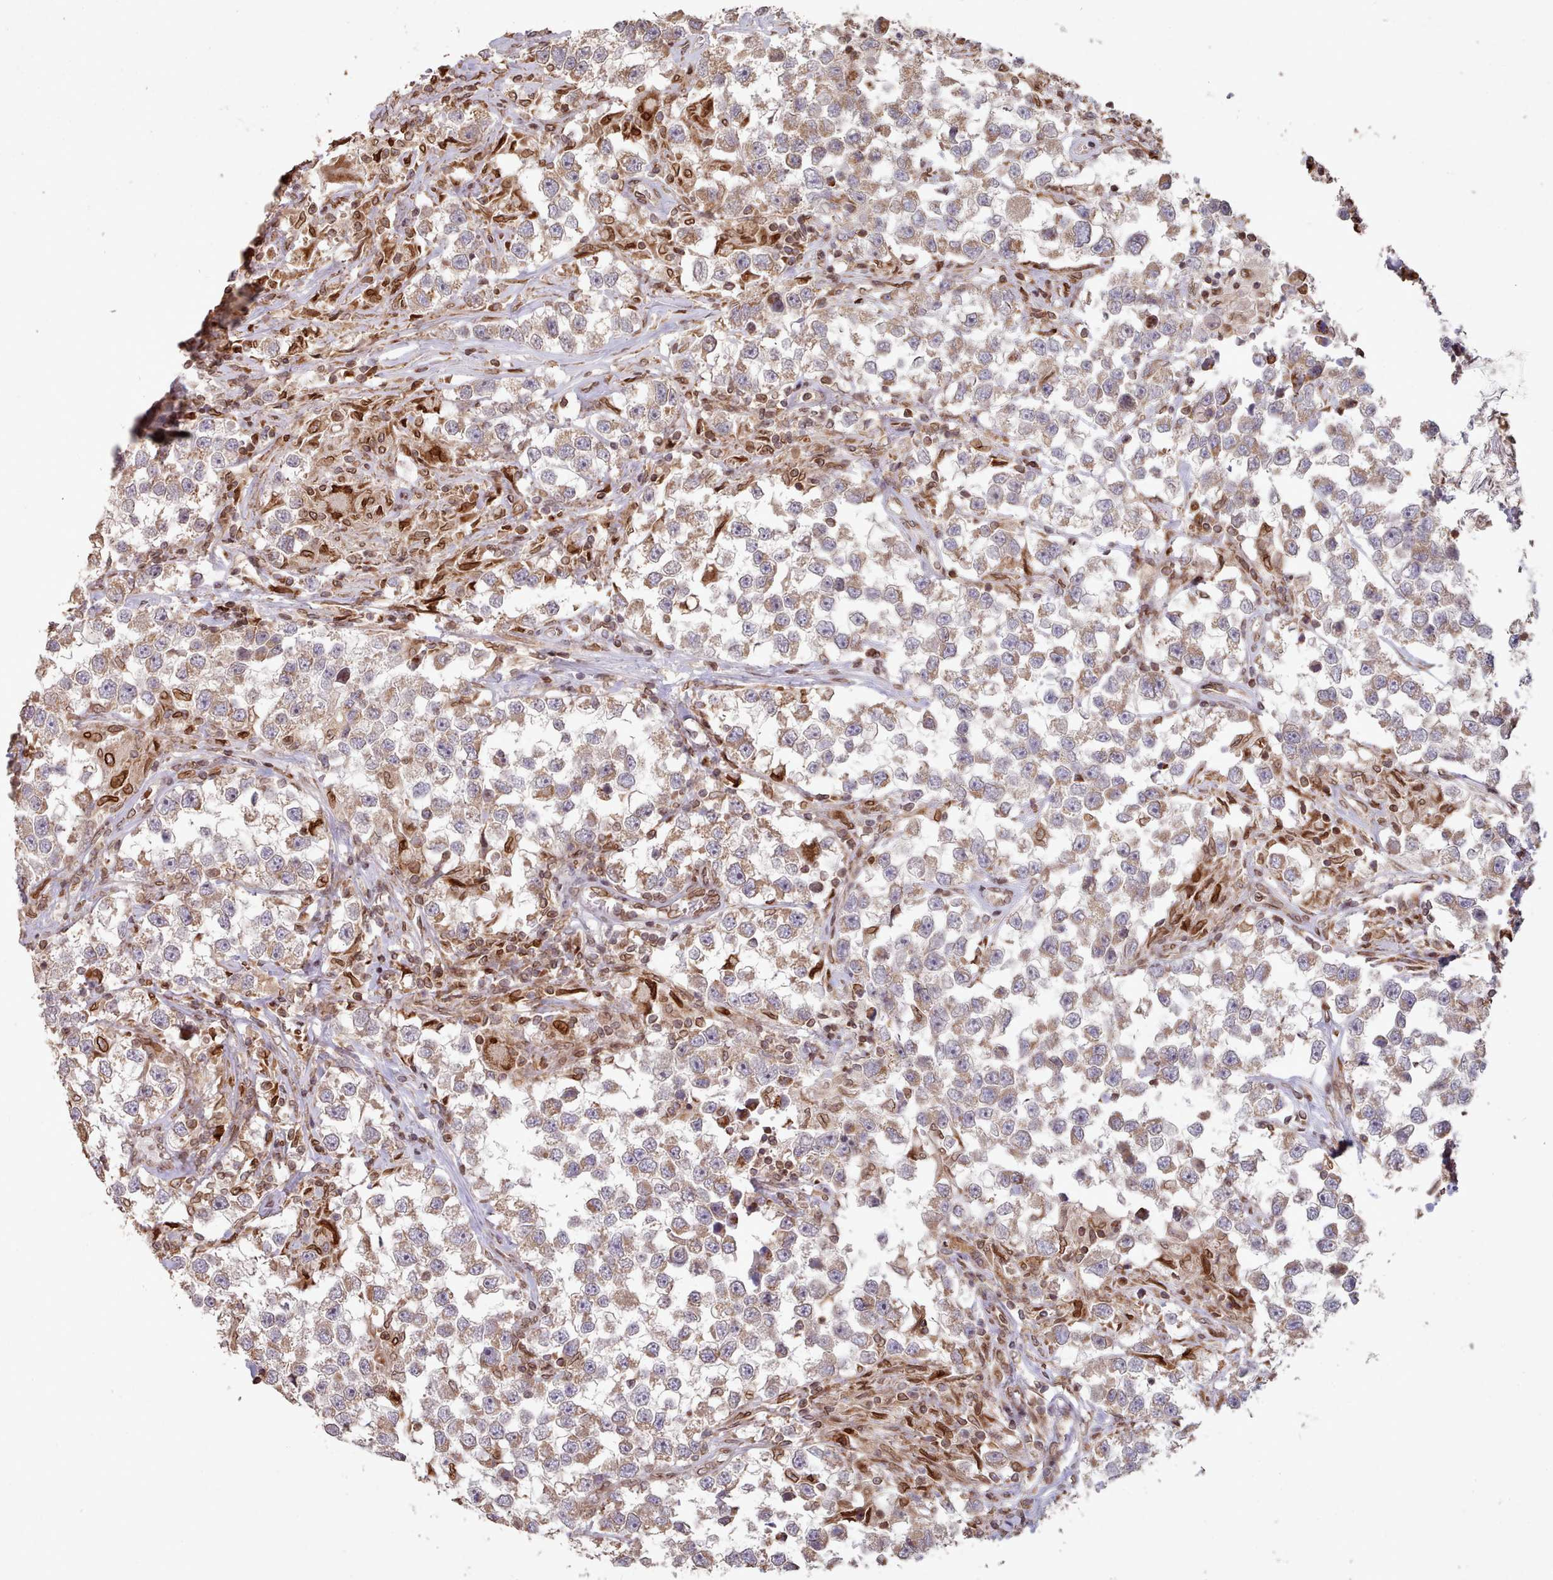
{"staining": {"intensity": "weak", "quantity": "25%-75%", "location": "cytoplasmic/membranous"}, "tissue": "testis cancer", "cell_type": "Tumor cells", "image_type": "cancer", "snomed": [{"axis": "morphology", "description": "Seminoma, NOS"}, {"axis": "topography", "description": "Testis"}], "caption": "Protein staining of seminoma (testis) tissue exhibits weak cytoplasmic/membranous staining in about 25%-75% of tumor cells. The staining was performed using DAB to visualize the protein expression in brown, while the nuclei were stained in blue with hematoxylin (Magnification: 20x).", "gene": "TOR1AIP1", "patient": {"sex": "male", "age": 46}}